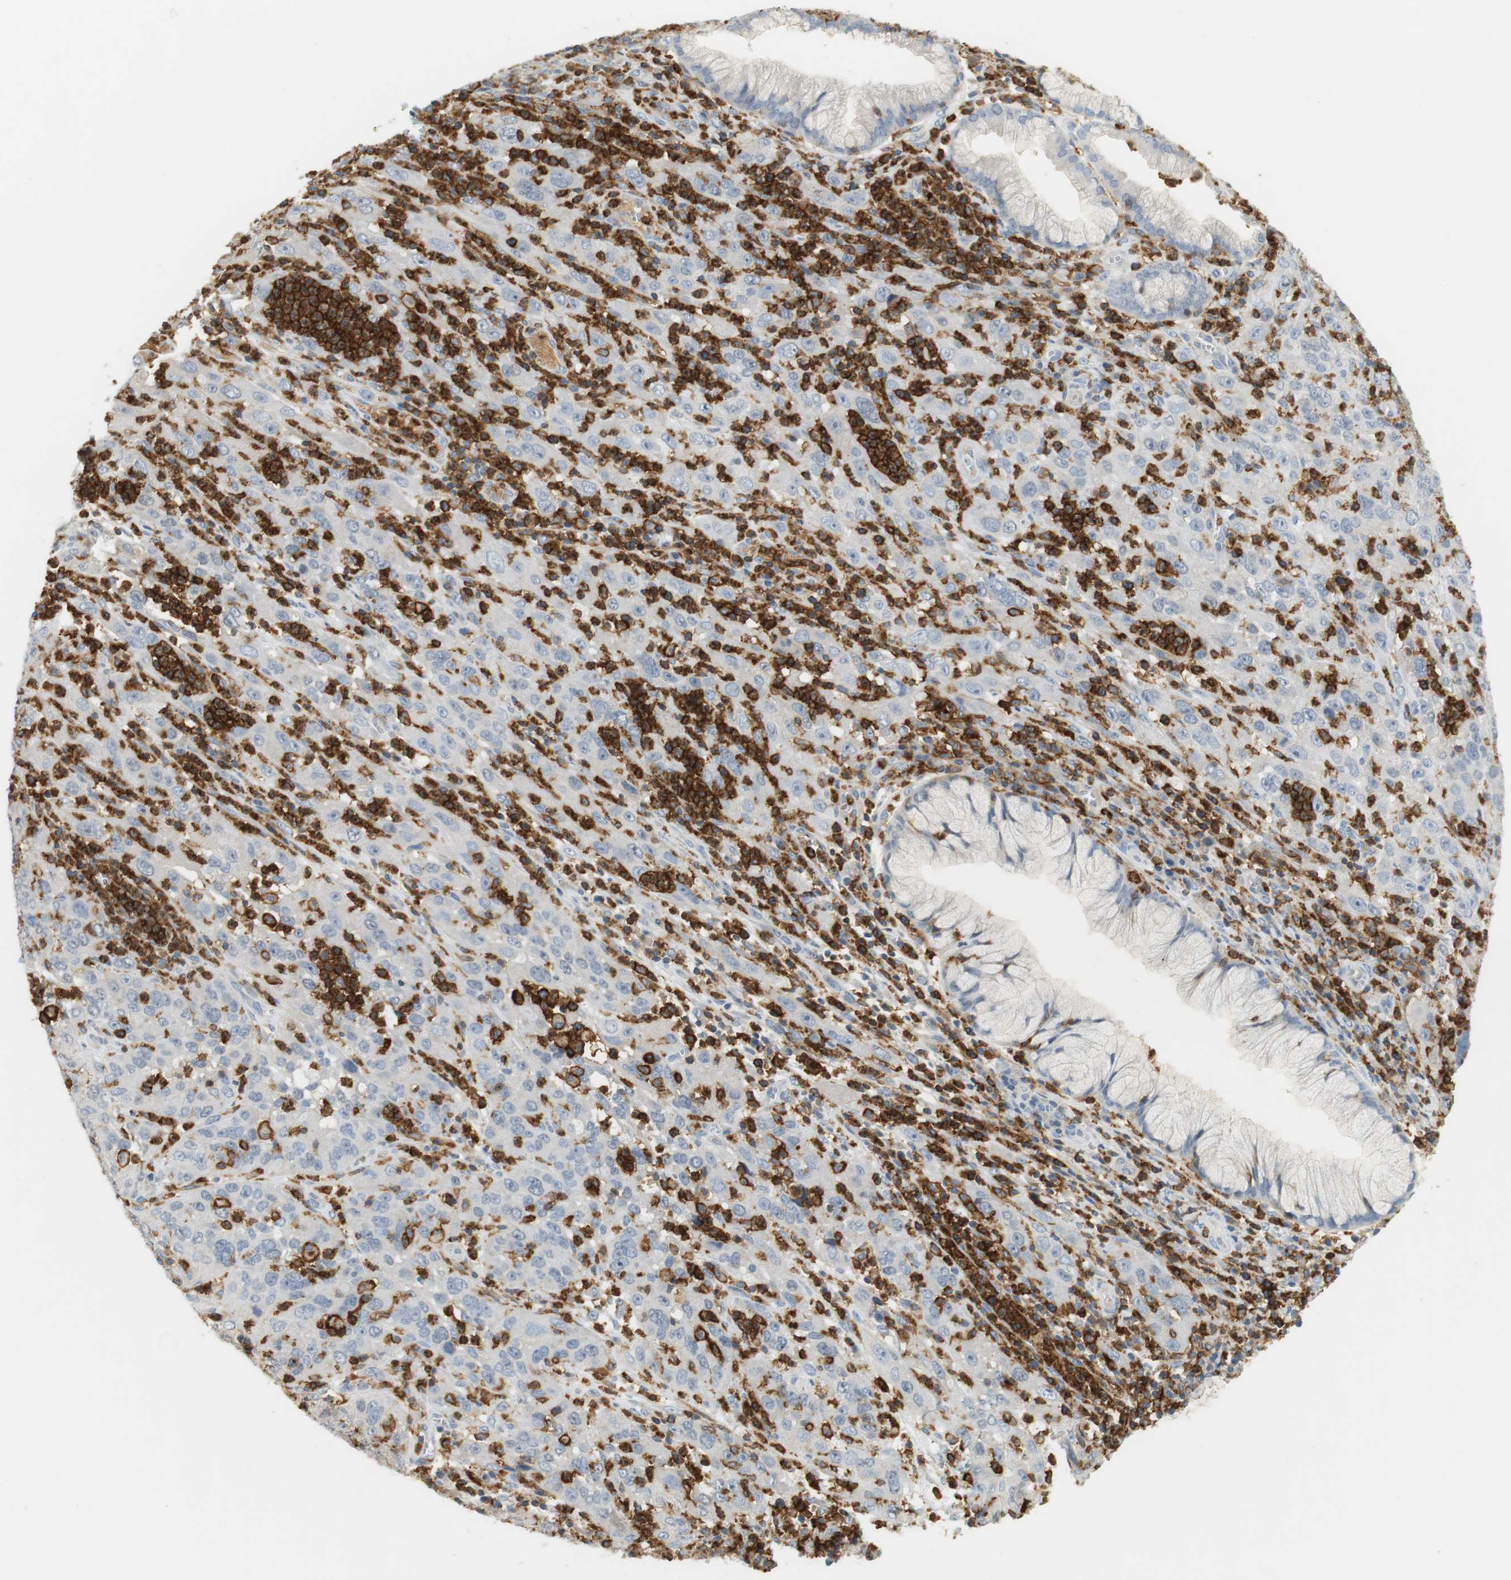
{"staining": {"intensity": "negative", "quantity": "none", "location": "none"}, "tissue": "cervical cancer", "cell_type": "Tumor cells", "image_type": "cancer", "snomed": [{"axis": "morphology", "description": "Squamous cell carcinoma, NOS"}, {"axis": "topography", "description": "Cervix"}], "caption": "Cervical squamous cell carcinoma stained for a protein using immunohistochemistry demonstrates no positivity tumor cells.", "gene": "SIRPA", "patient": {"sex": "female", "age": 32}}